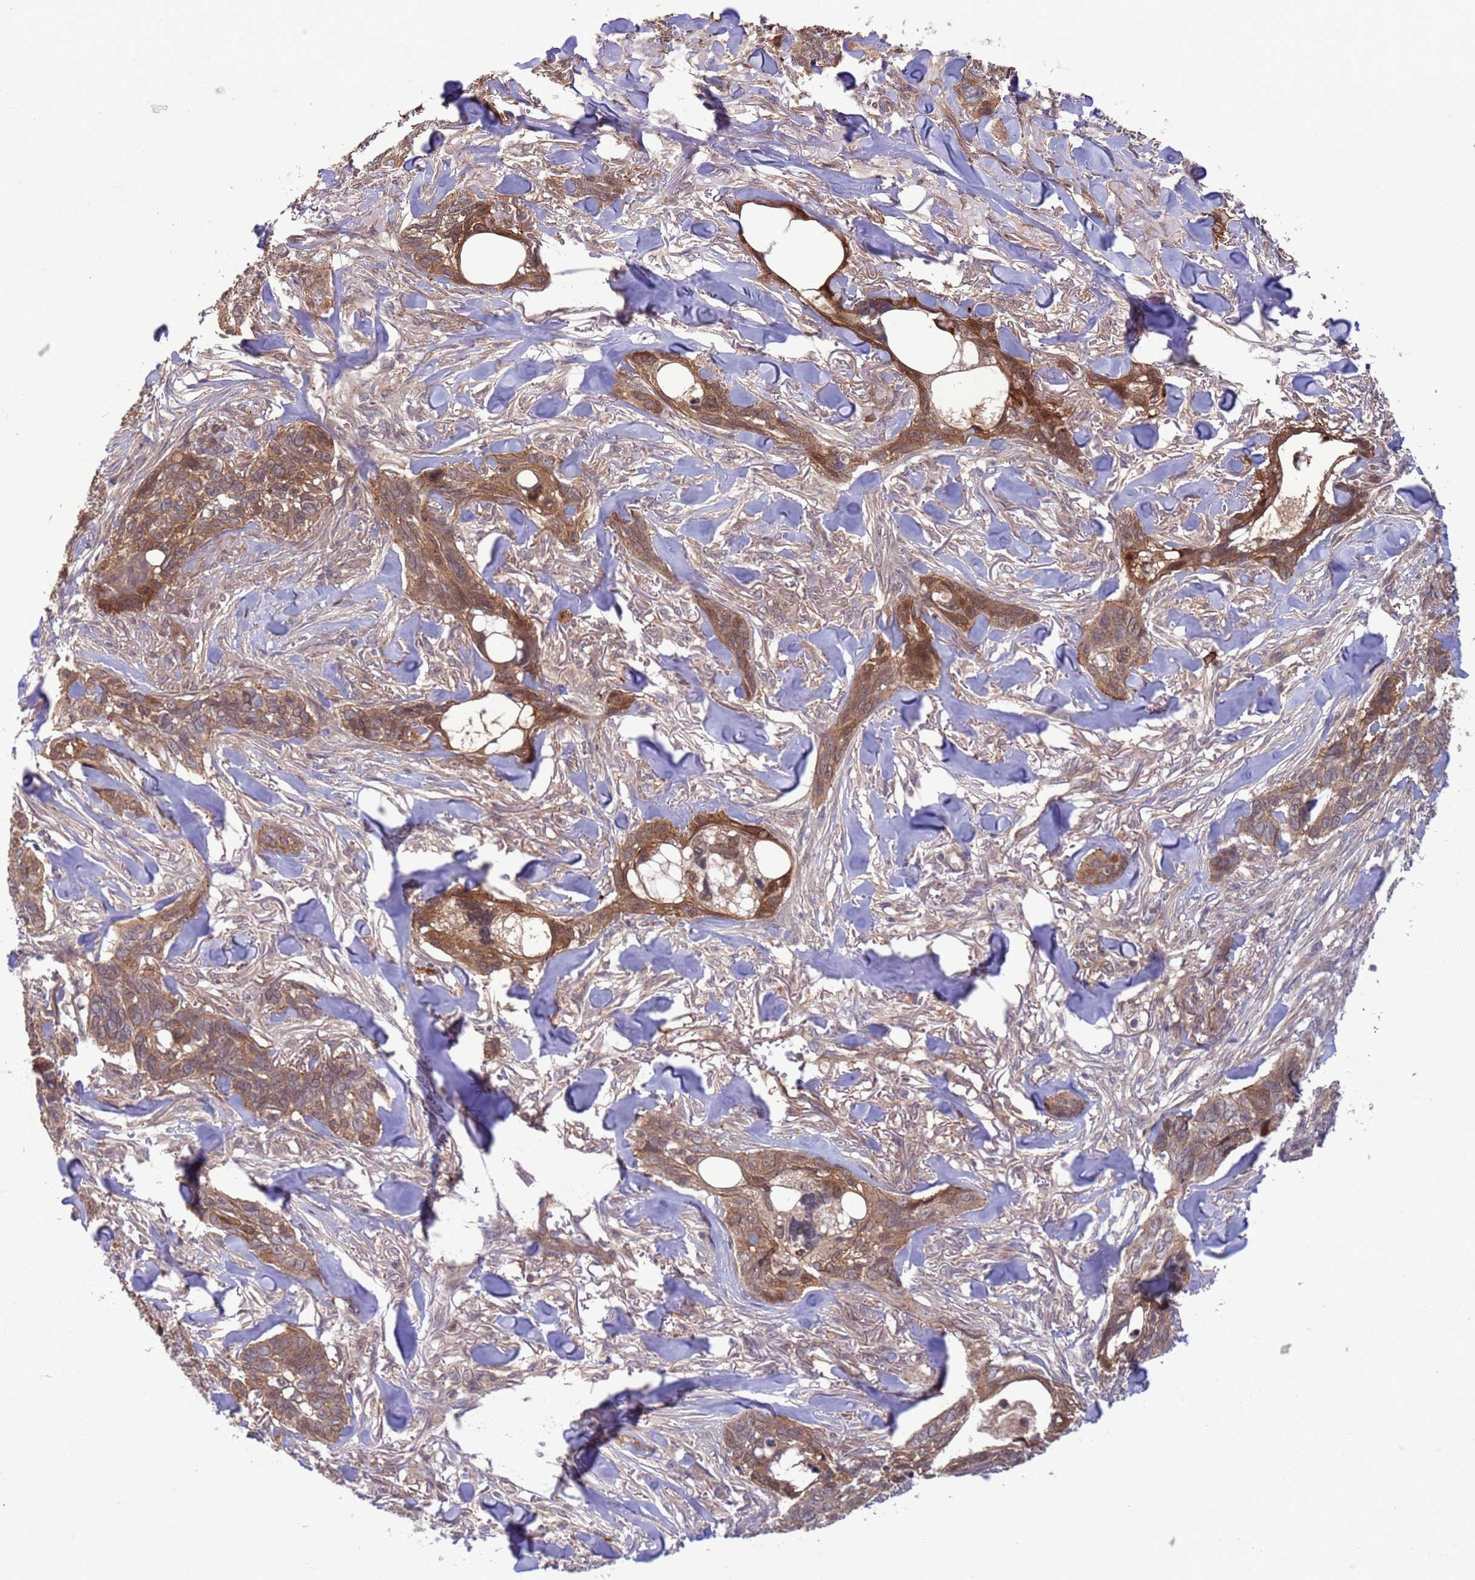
{"staining": {"intensity": "moderate", "quantity": ">75%", "location": "cytoplasmic/membranous"}, "tissue": "skin cancer", "cell_type": "Tumor cells", "image_type": "cancer", "snomed": [{"axis": "morphology", "description": "Basal cell carcinoma"}, {"axis": "topography", "description": "Skin"}], "caption": "A high-resolution histopathology image shows immunohistochemistry (IHC) staining of skin basal cell carcinoma, which displays moderate cytoplasmic/membranous staining in approximately >75% of tumor cells.", "gene": "GJA10", "patient": {"sex": "male", "age": 86}}